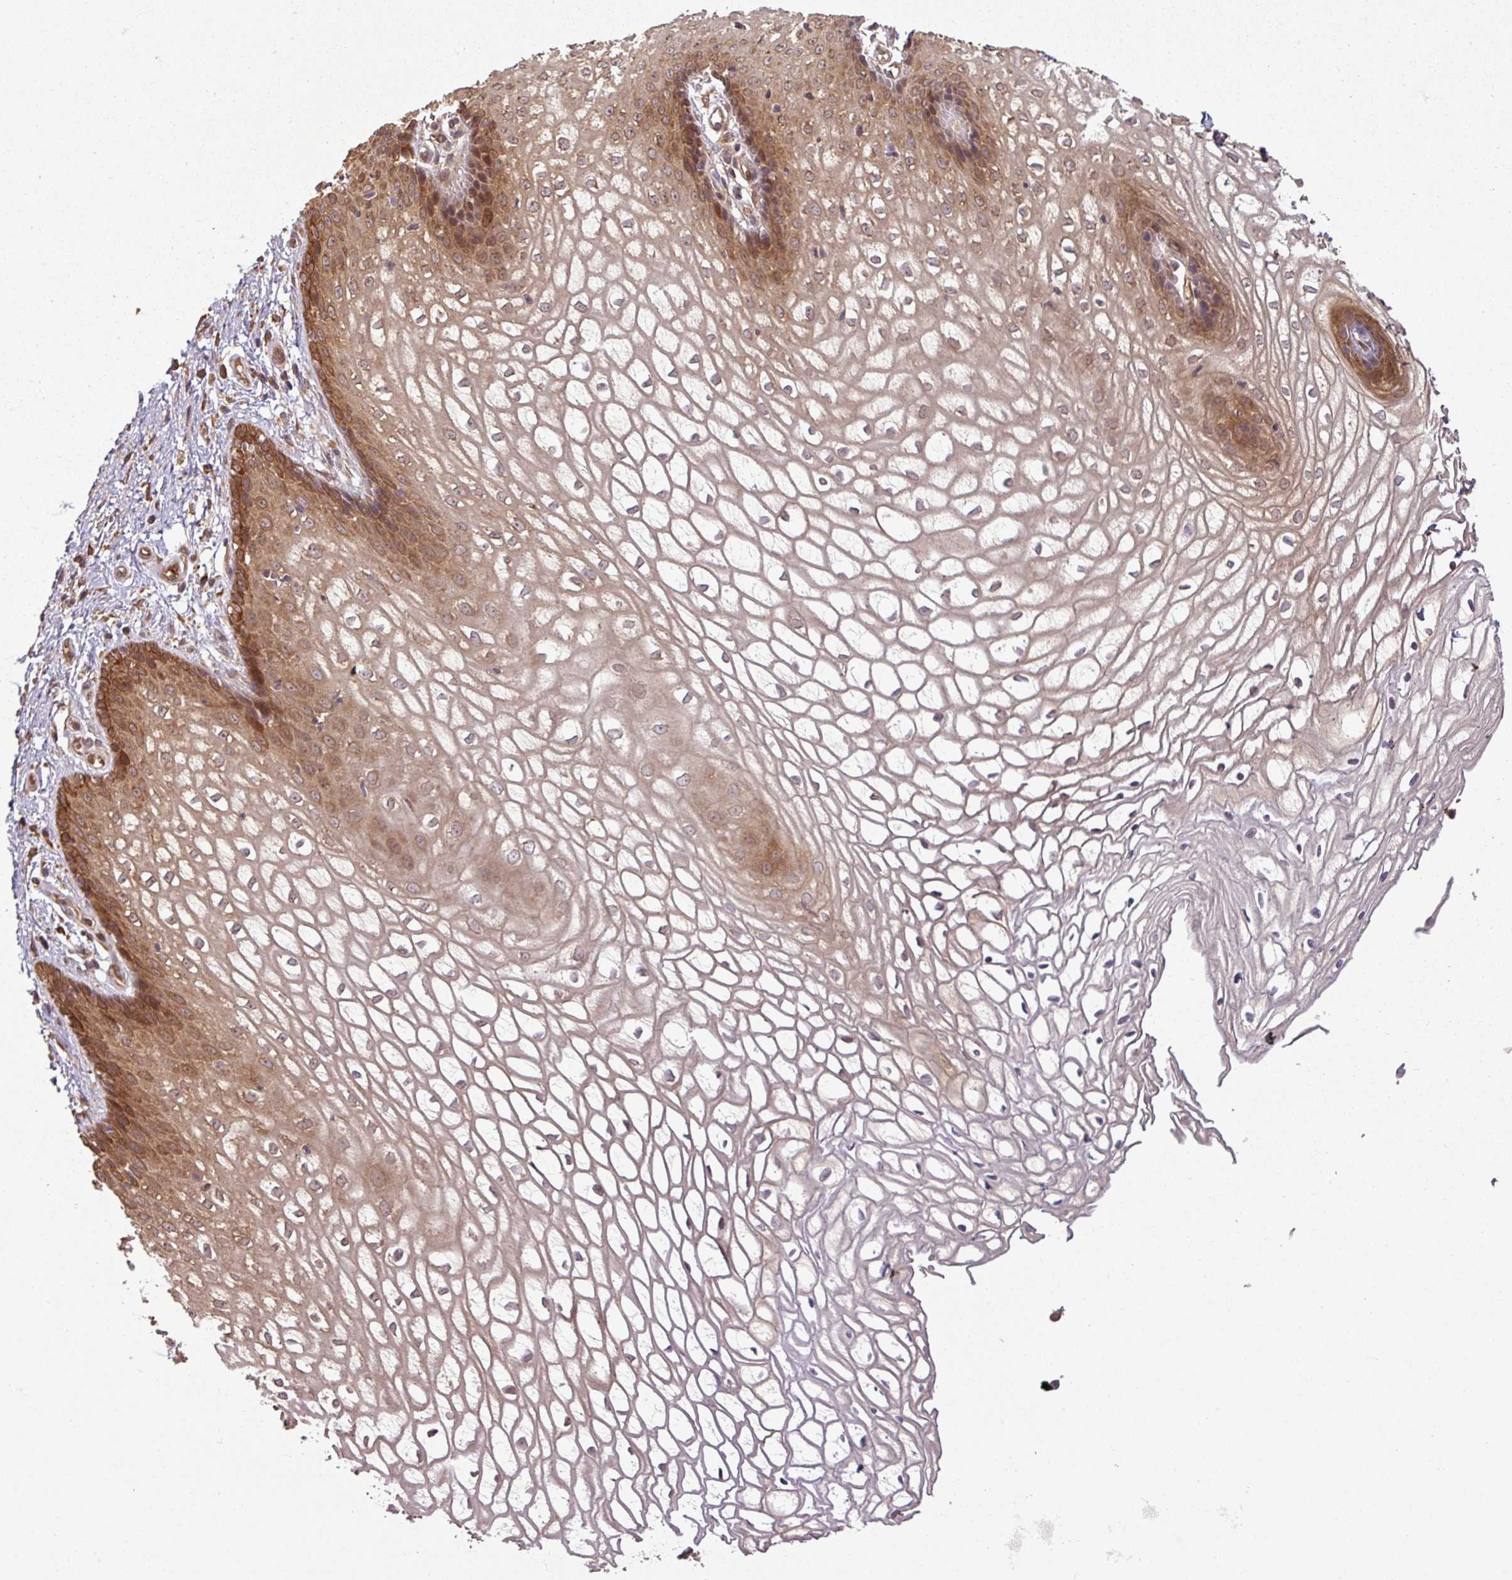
{"staining": {"intensity": "moderate", "quantity": "25%-75%", "location": "cytoplasmic/membranous,nuclear"}, "tissue": "vagina", "cell_type": "Squamous epithelial cells", "image_type": "normal", "snomed": [{"axis": "morphology", "description": "Normal tissue, NOS"}, {"axis": "topography", "description": "Vagina"}], "caption": "Immunohistochemistry (DAB) staining of benign human vagina demonstrates moderate cytoplasmic/membranous,nuclear protein positivity in about 25%-75% of squamous epithelial cells.", "gene": "MAP3K6", "patient": {"sex": "female", "age": 34}}